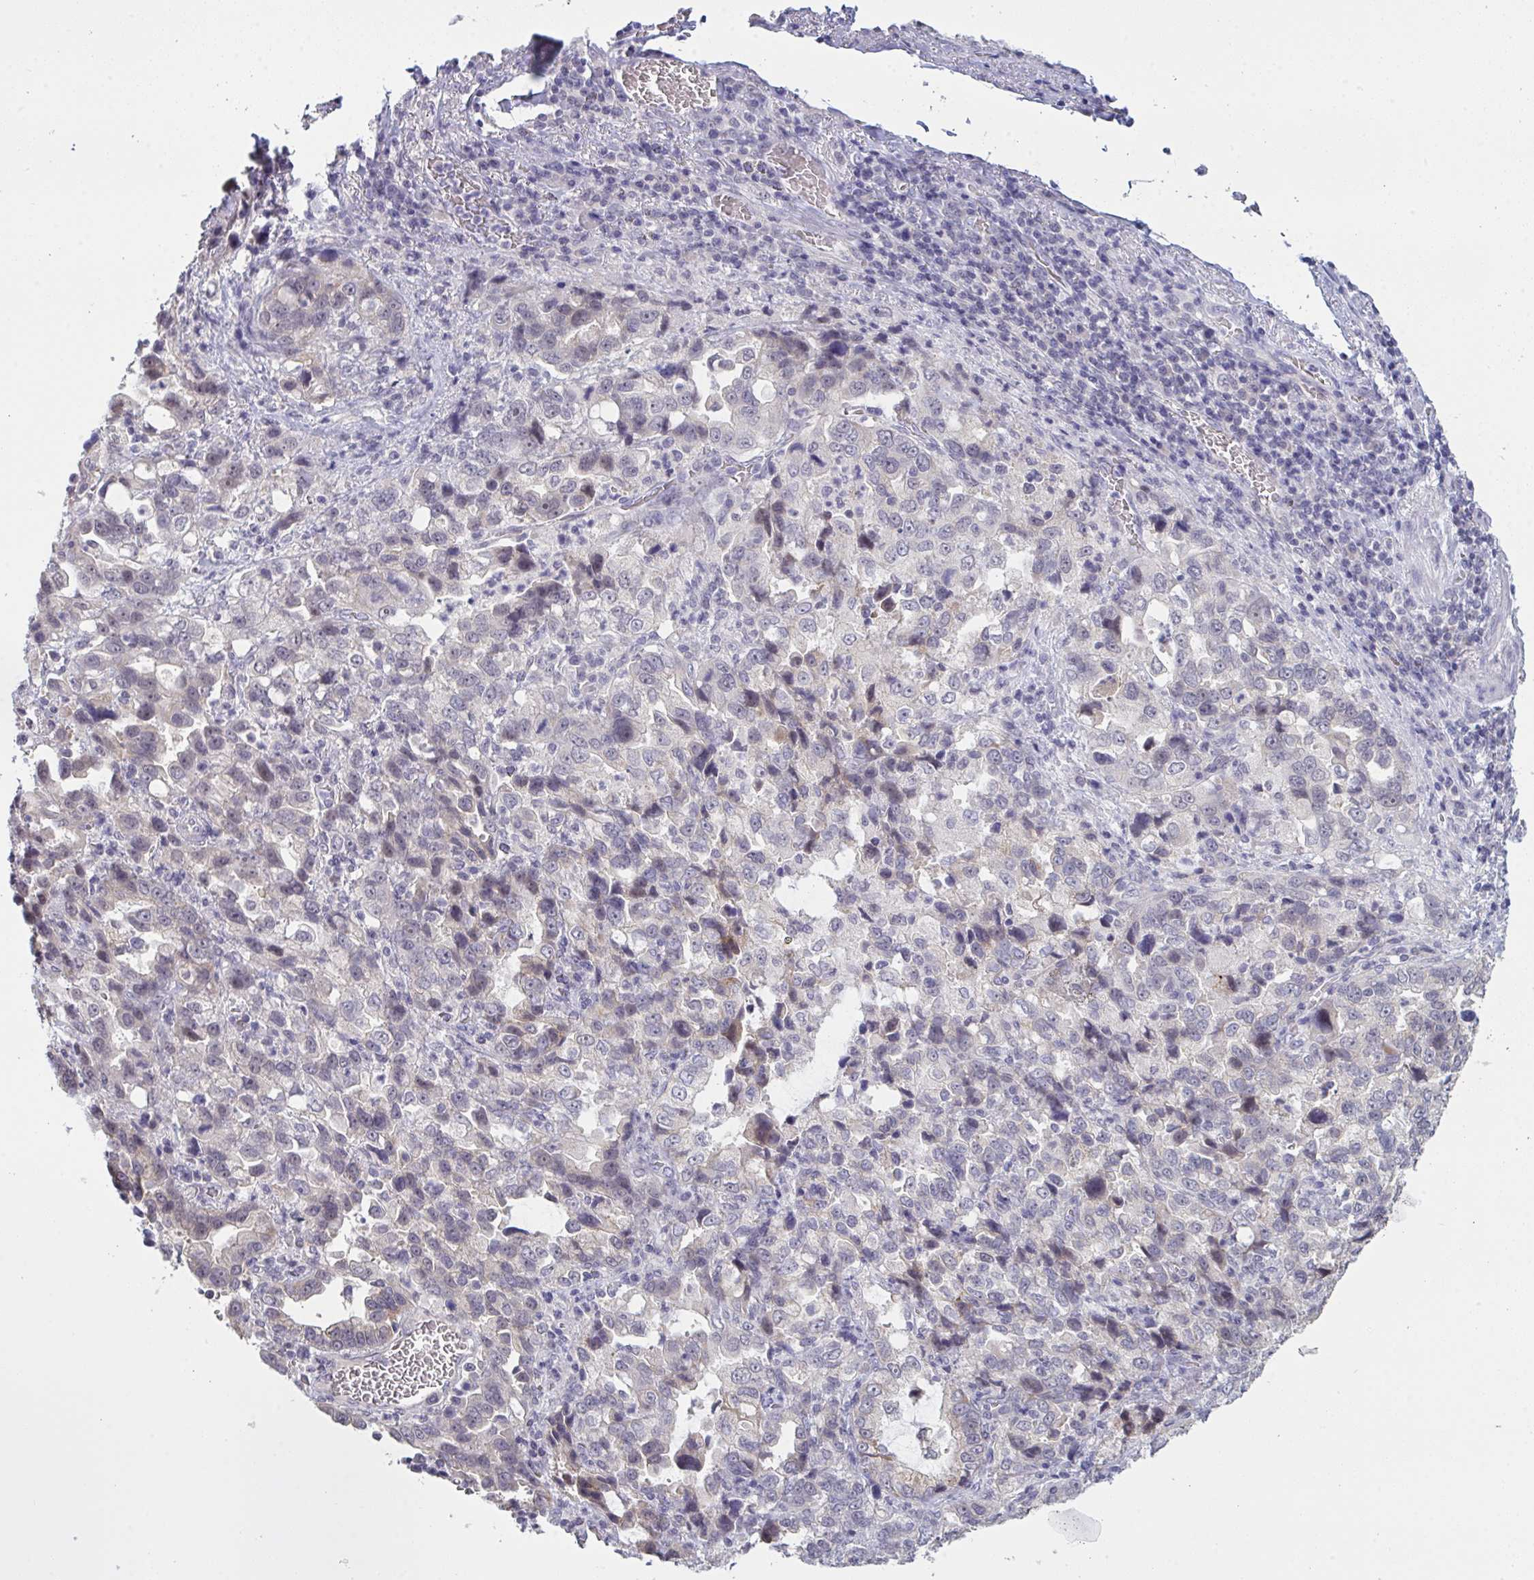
{"staining": {"intensity": "moderate", "quantity": "<25%", "location": "cytoplasmic/membranous"}, "tissue": "stomach cancer", "cell_type": "Tumor cells", "image_type": "cancer", "snomed": [{"axis": "morphology", "description": "Adenocarcinoma, NOS"}, {"axis": "topography", "description": "Stomach, upper"}], "caption": "Immunohistochemical staining of stomach cancer (adenocarcinoma) displays moderate cytoplasmic/membranous protein staining in about <25% of tumor cells.", "gene": "ZNF784", "patient": {"sex": "female", "age": 81}}